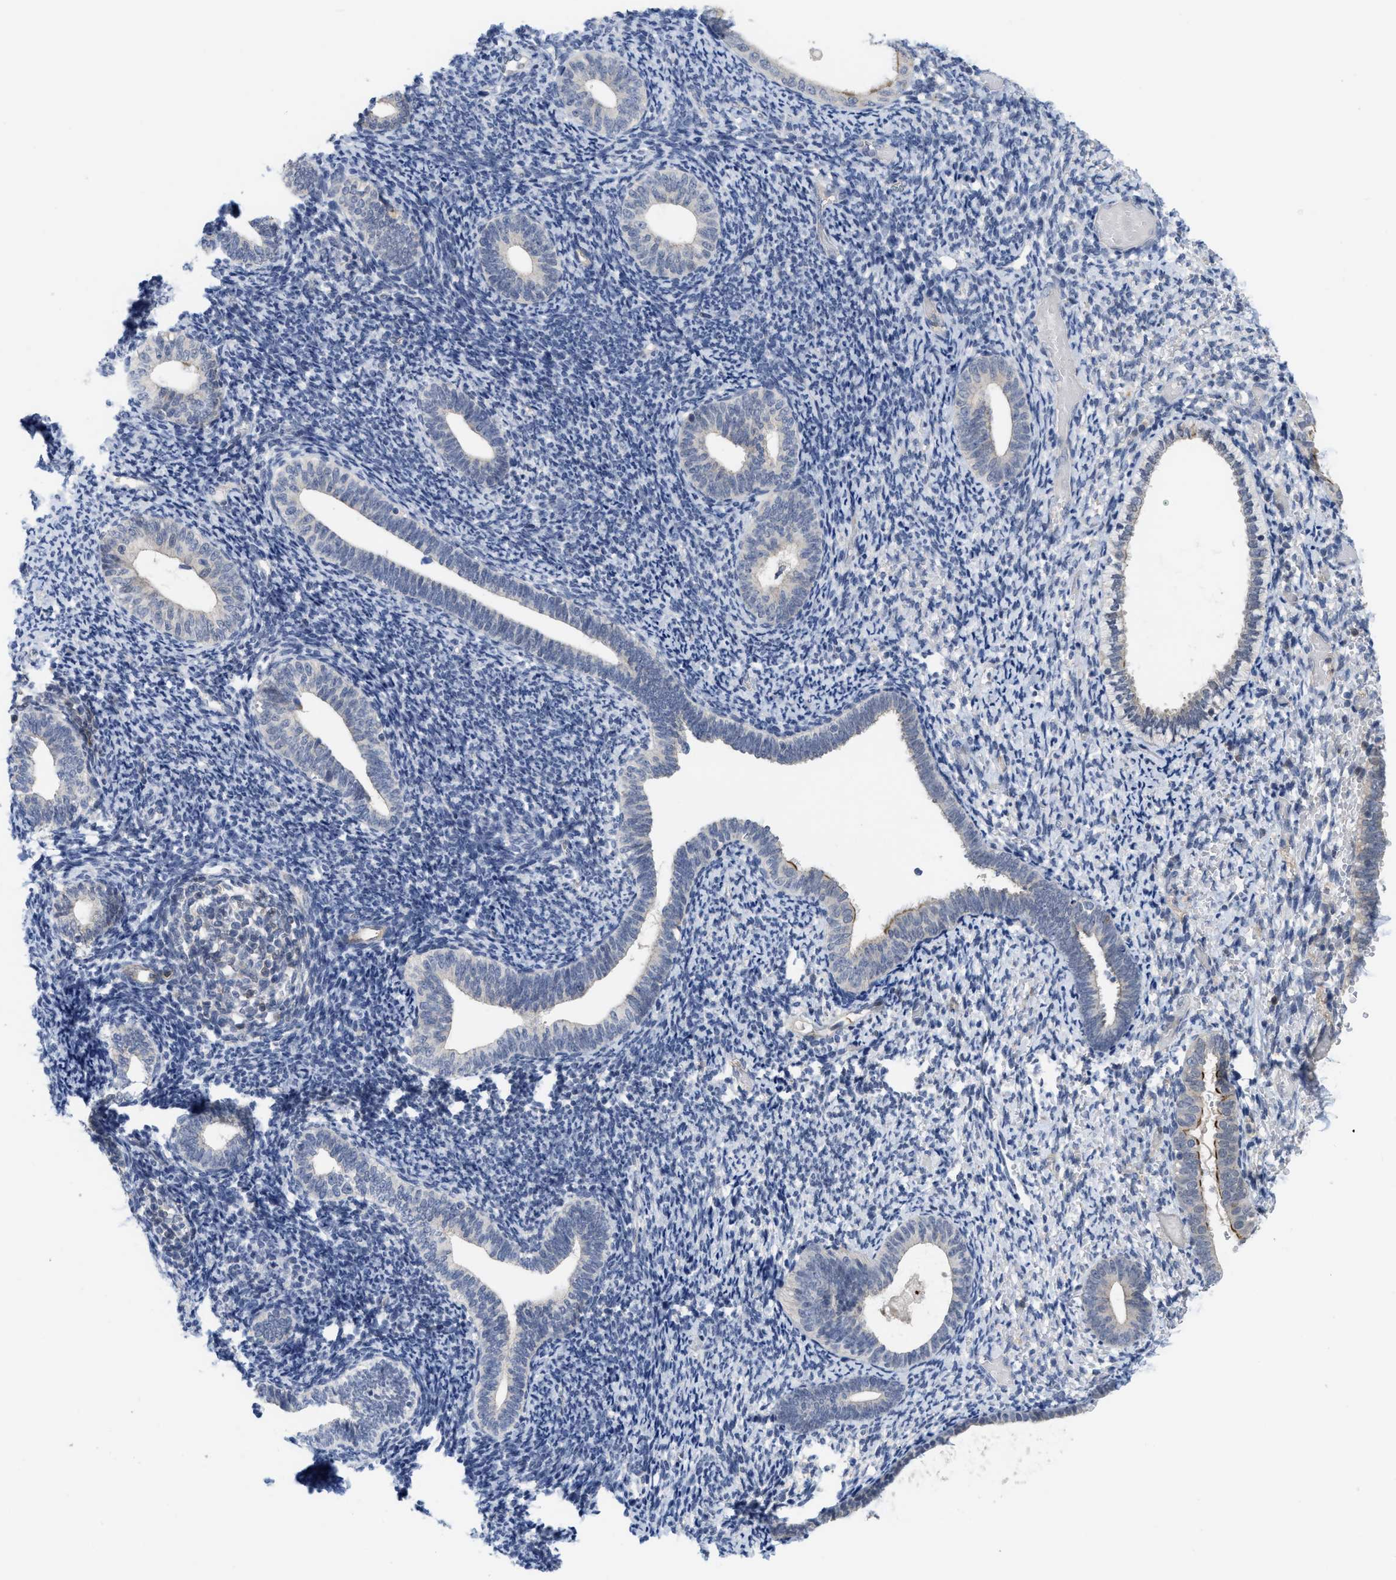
{"staining": {"intensity": "negative", "quantity": "none", "location": "none"}, "tissue": "endometrium", "cell_type": "Cells in endometrial stroma", "image_type": "normal", "snomed": [{"axis": "morphology", "description": "Normal tissue, NOS"}, {"axis": "topography", "description": "Endometrium"}], "caption": "This is an immunohistochemistry (IHC) photomicrograph of unremarkable endometrium. There is no staining in cells in endometrial stroma.", "gene": "LDAF1", "patient": {"sex": "female", "age": 66}}